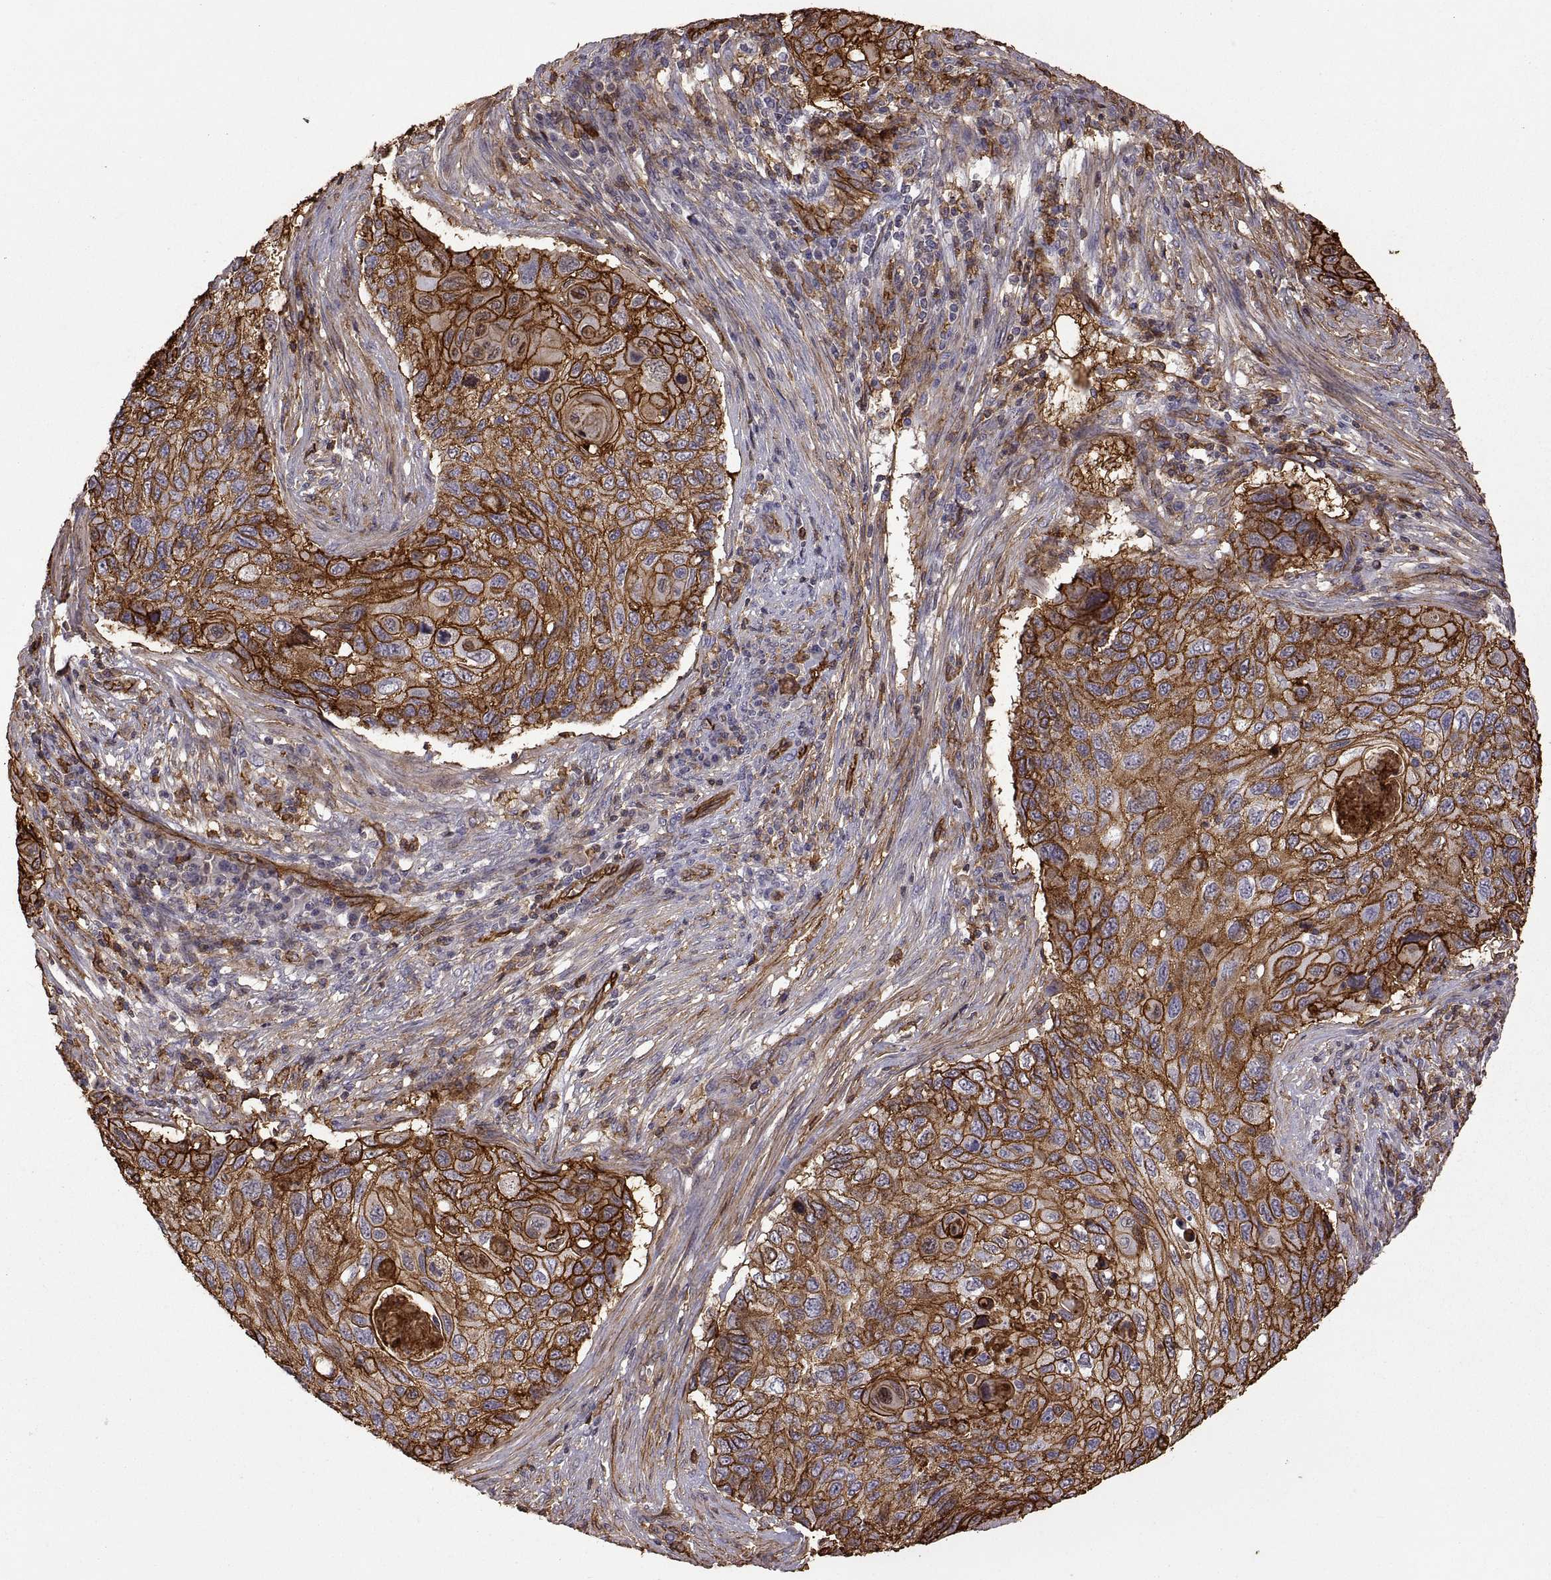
{"staining": {"intensity": "strong", "quantity": ">75%", "location": "cytoplasmic/membranous"}, "tissue": "cervical cancer", "cell_type": "Tumor cells", "image_type": "cancer", "snomed": [{"axis": "morphology", "description": "Squamous cell carcinoma, NOS"}, {"axis": "topography", "description": "Cervix"}], "caption": "Tumor cells exhibit high levels of strong cytoplasmic/membranous staining in approximately >75% of cells in human cervical cancer (squamous cell carcinoma).", "gene": "S100A10", "patient": {"sex": "female", "age": 70}}